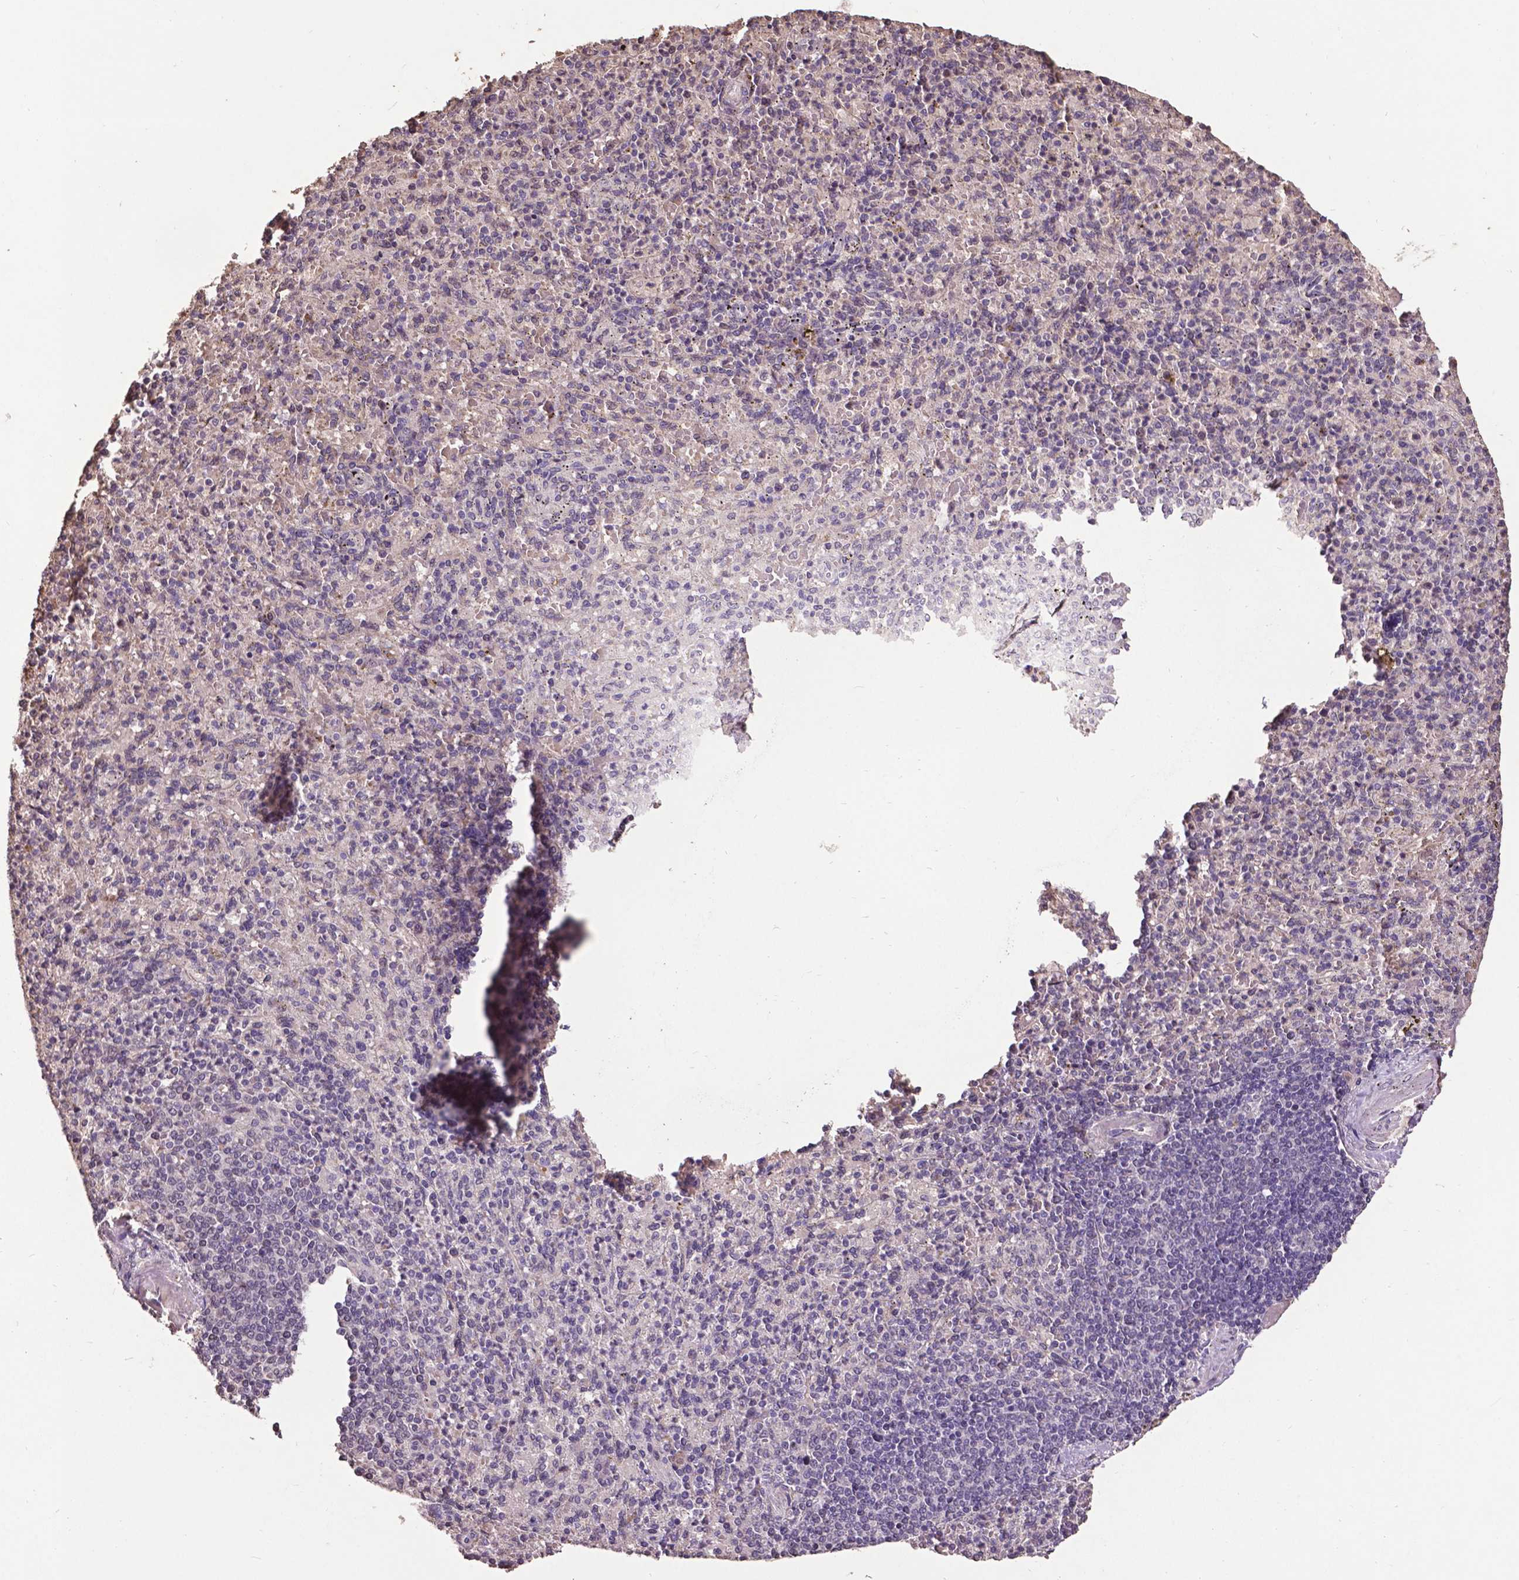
{"staining": {"intensity": "negative", "quantity": "none", "location": "none"}, "tissue": "spleen", "cell_type": "Cells in red pulp", "image_type": "normal", "snomed": [{"axis": "morphology", "description": "Normal tissue, NOS"}, {"axis": "topography", "description": "Spleen"}], "caption": "Immunohistochemistry (IHC) photomicrograph of normal spleen: human spleen stained with DAB shows no significant protein expression in cells in red pulp. (DAB immunohistochemistry (IHC) with hematoxylin counter stain).", "gene": "GLRA2", "patient": {"sex": "female", "age": 74}}